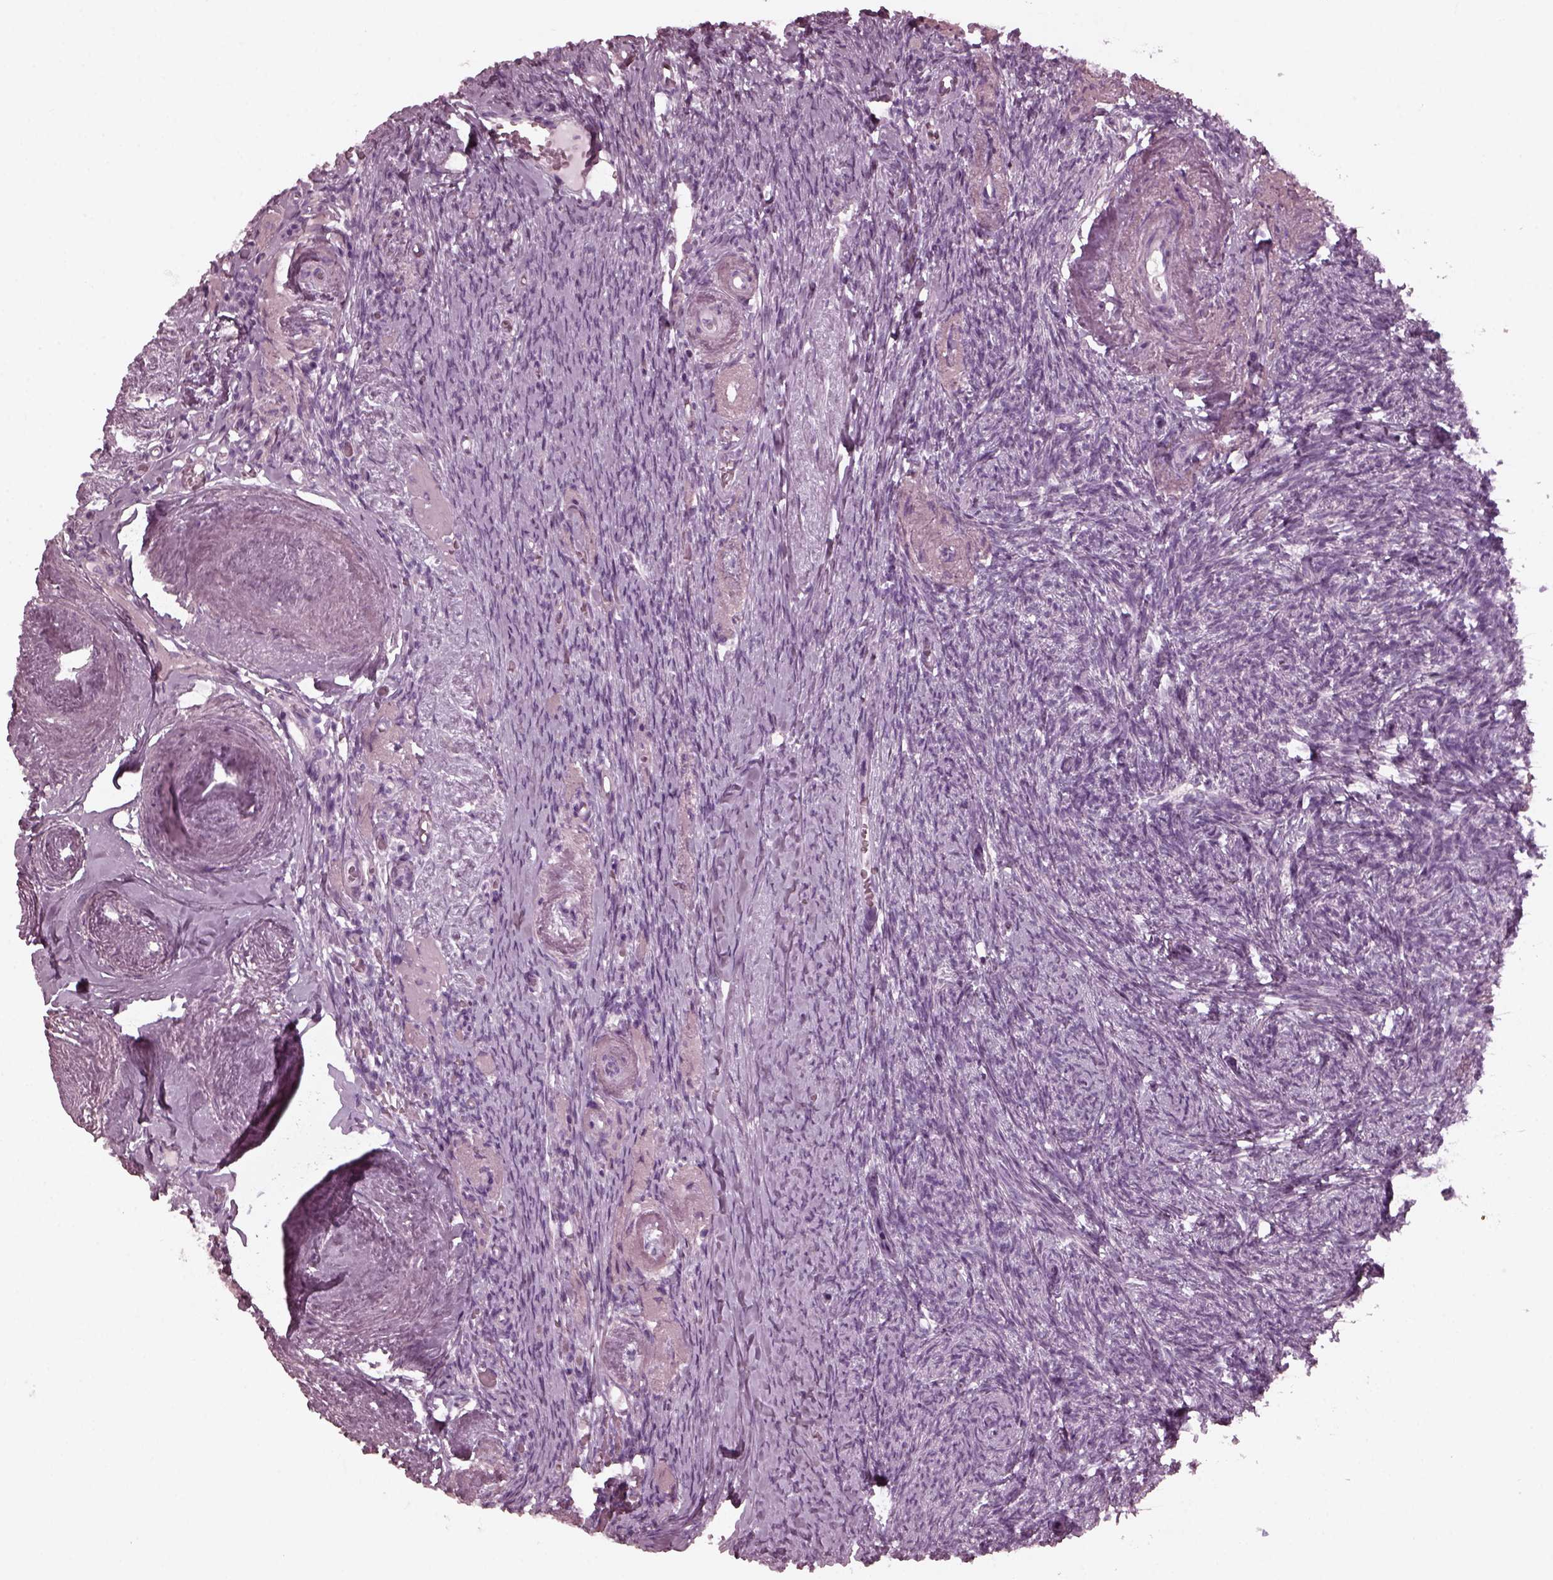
{"staining": {"intensity": "negative", "quantity": "none", "location": "none"}, "tissue": "ovary", "cell_type": "Follicle cells", "image_type": "normal", "snomed": [{"axis": "morphology", "description": "Normal tissue, NOS"}, {"axis": "topography", "description": "Ovary"}], "caption": "The histopathology image exhibits no staining of follicle cells in benign ovary.", "gene": "GRM6", "patient": {"sex": "female", "age": 72}}